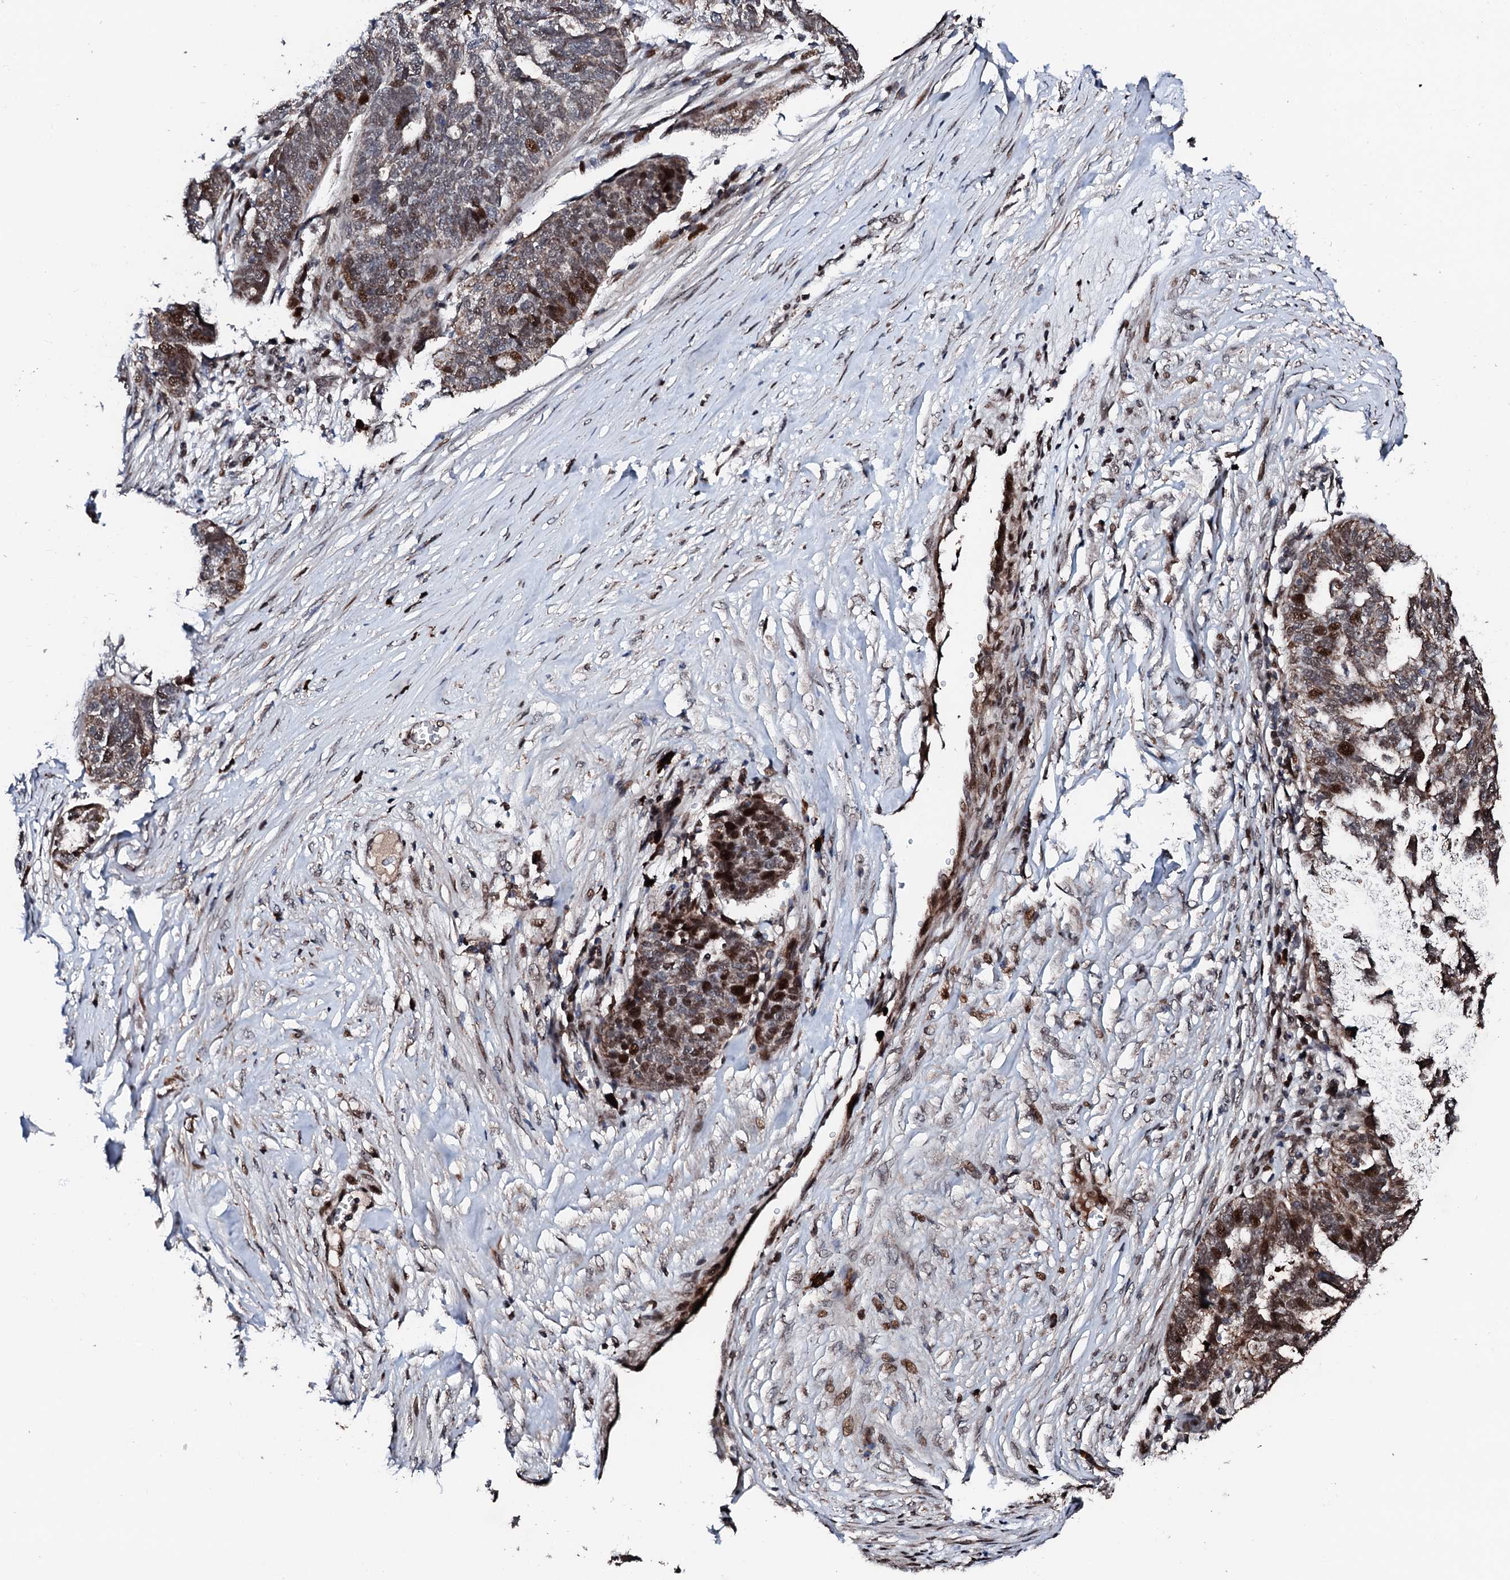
{"staining": {"intensity": "moderate", "quantity": "25%-75%", "location": "cytoplasmic/membranous,nuclear"}, "tissue": "ovarian cancer", "cell_type": "Tumor cells", "image_type": "cancer", "snomed": [{"axis": "morphology", "description": "Cystadenocarcinoma, serous, NOS"}, {"axis": "topography", "description": "Ovary"}], "caption": "Immunohistochemical staining of ovarian cancer displays moderate cytoplasmic/membranous and nuclear protein positivity in approximately 25%-75% of tumor cells.", "gene": "KIF18A", "patient": {"sex": "female", "age": 59}}